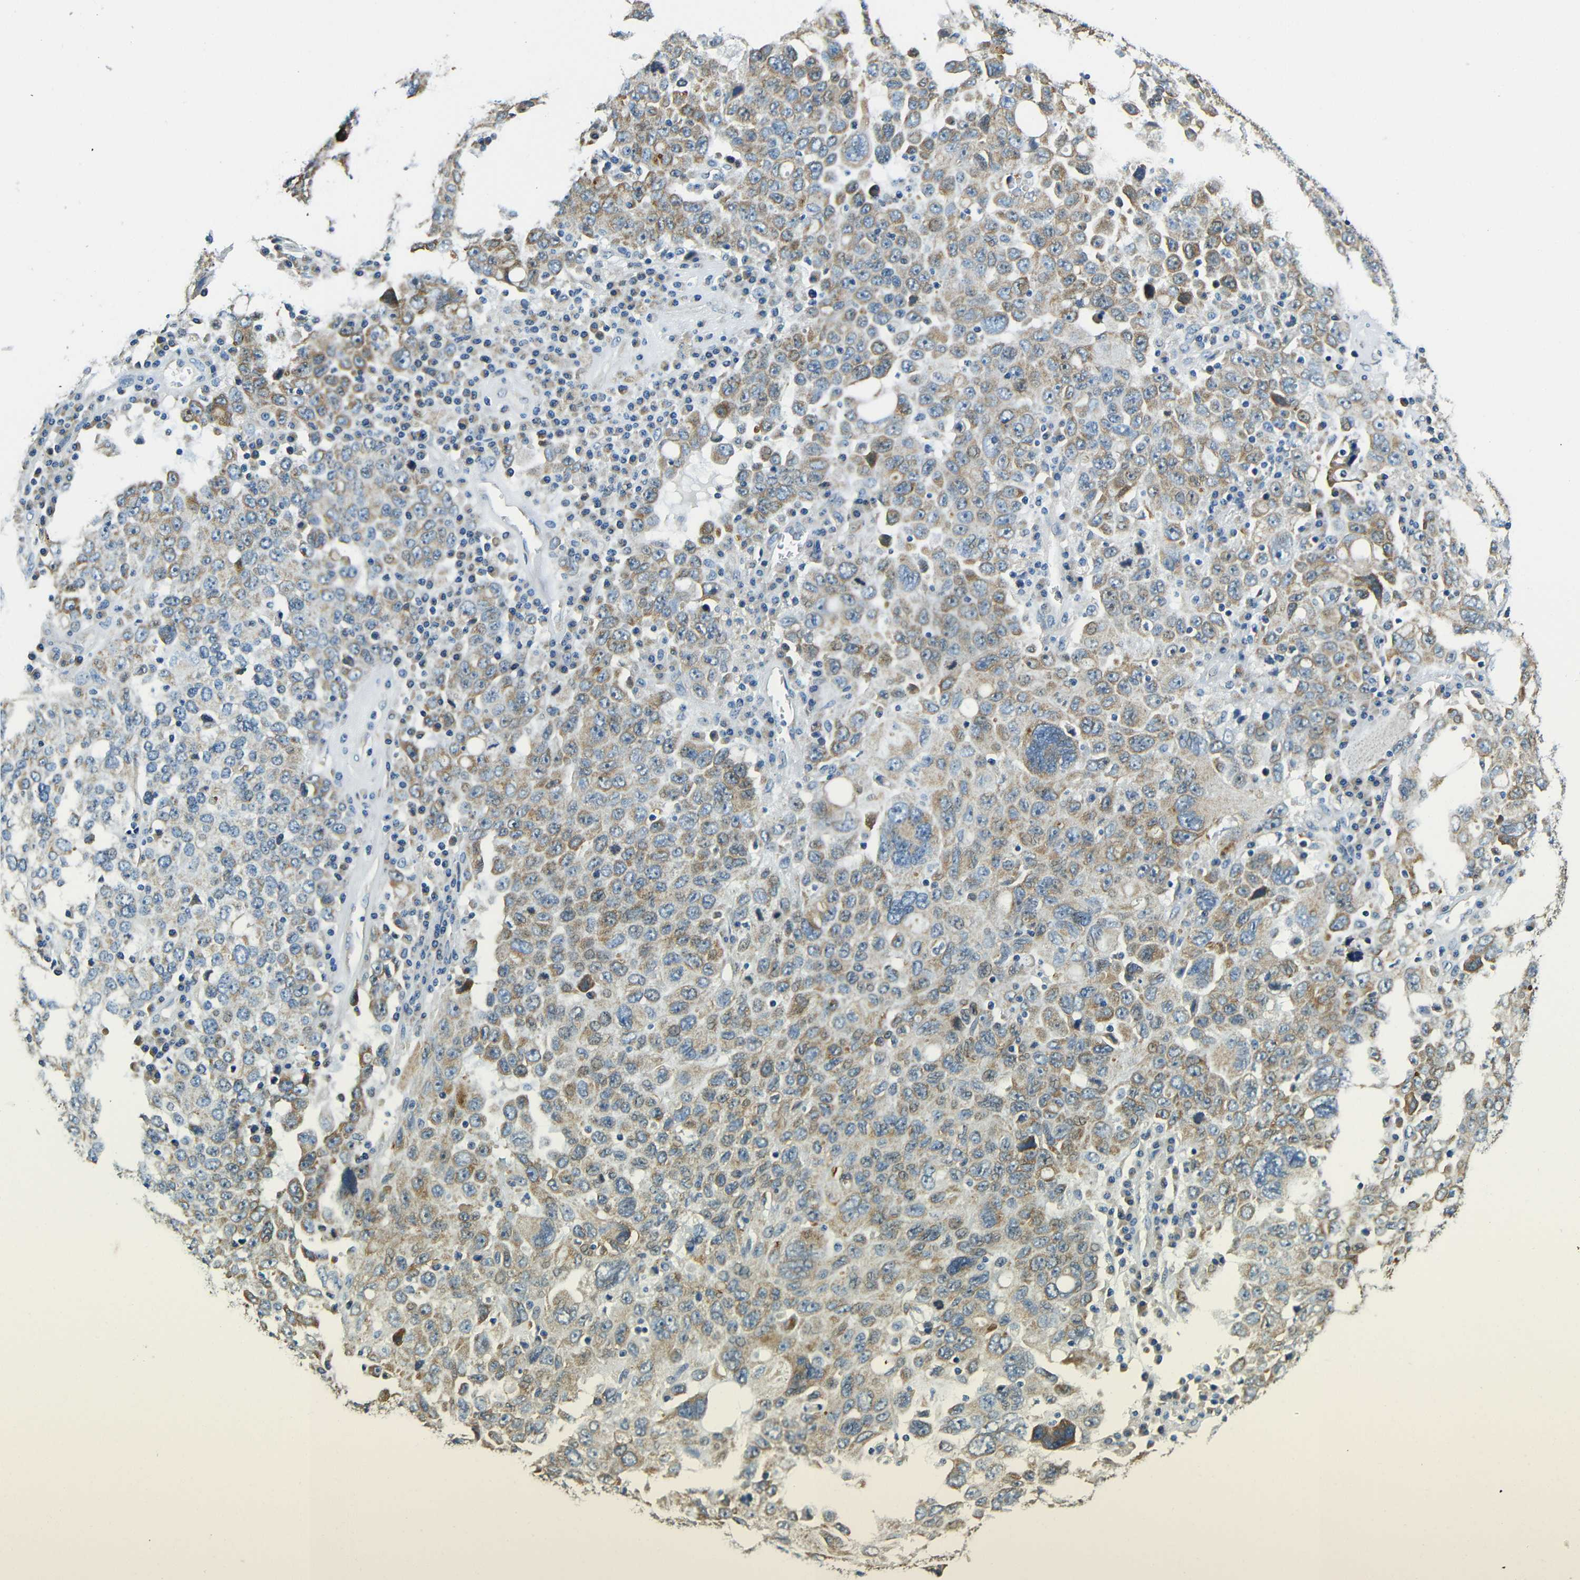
{"staining": {"intensity": "moderate", "quantity": "25%-75%", "location": "cytoplasmic/membranous"}, "tissue": "ovarian cancer", "cell_type": "Tumor cells", "image_type": "cancer", "snomed": [{"axis": "morphology", "description": "Carcinoma, endometroid"}, {"axis": "topography", "description": "Ovary"}], "caption": "This is an image of immunohistochemistry (IHC) staining of ovarian cancer, which shows moderate staining in the cytoplasmic/membranous of tumor cells.", "gene": "VAPB", "patient": {"sex": "female", "age": 62}}